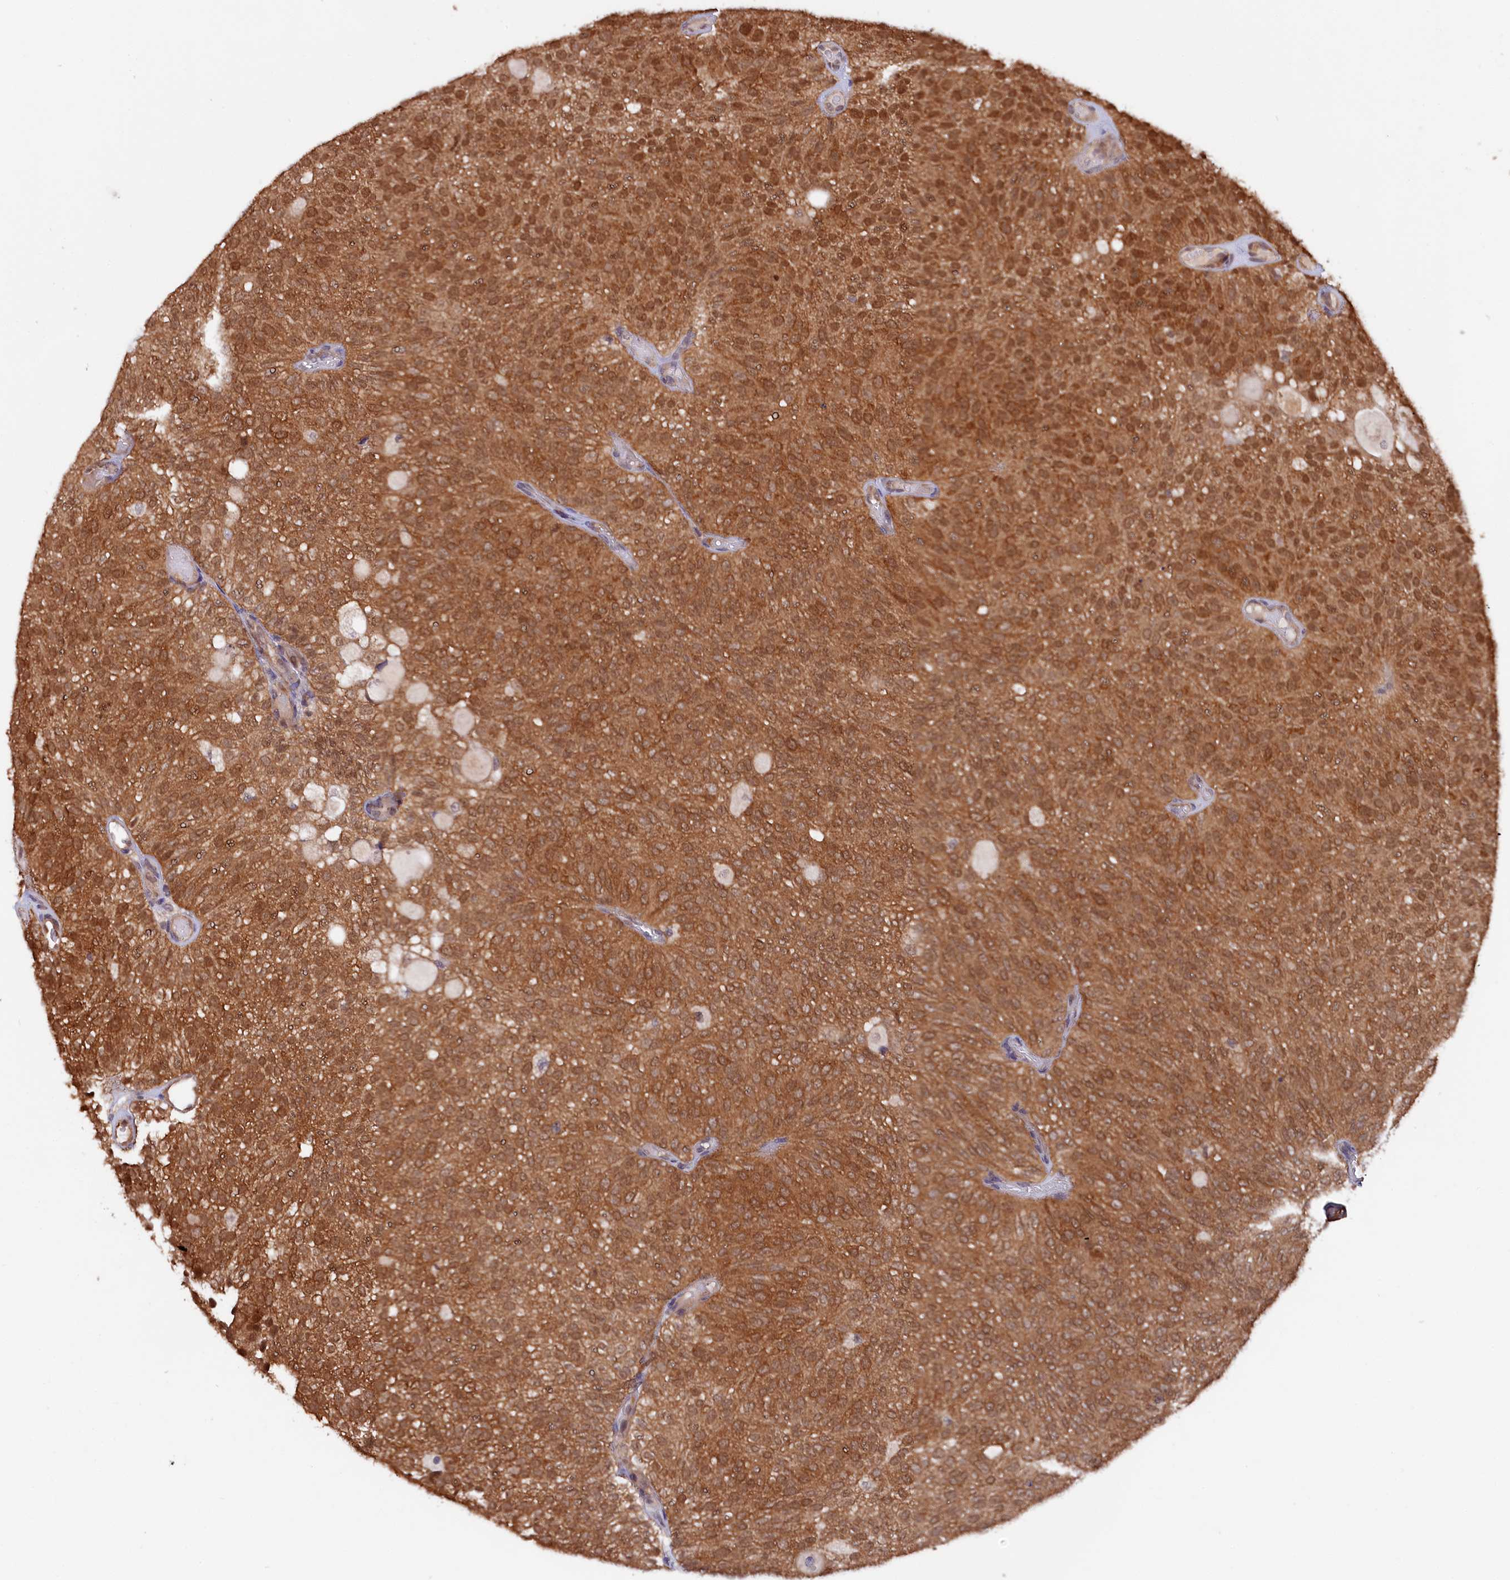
{"staining": {"intensity": "strong", "quantity": ">75%", "location": "cytoplasmic/membranous,nuclear"}, "tissue": "urothelial cancer", "cell_type": "Tumor cells", "image_type": "cancer", "snomed": [{"axis": "morphology", "description": "Urothelial carcinoma, Low grade"}, {"axis": "topography", "description": "Urinary bladder"}], "caption": "Low-grade urothelial carcinoma was stained to show a protein in brown. There is high levels of strong cytoplasmic/membranous and nuclear positivity in about >75% of tumor cells. (Brightfield microscopy of DAB IHC at high magnification).", "gene": "JPT2", "patient": {"sex": "male", "age": 78}}